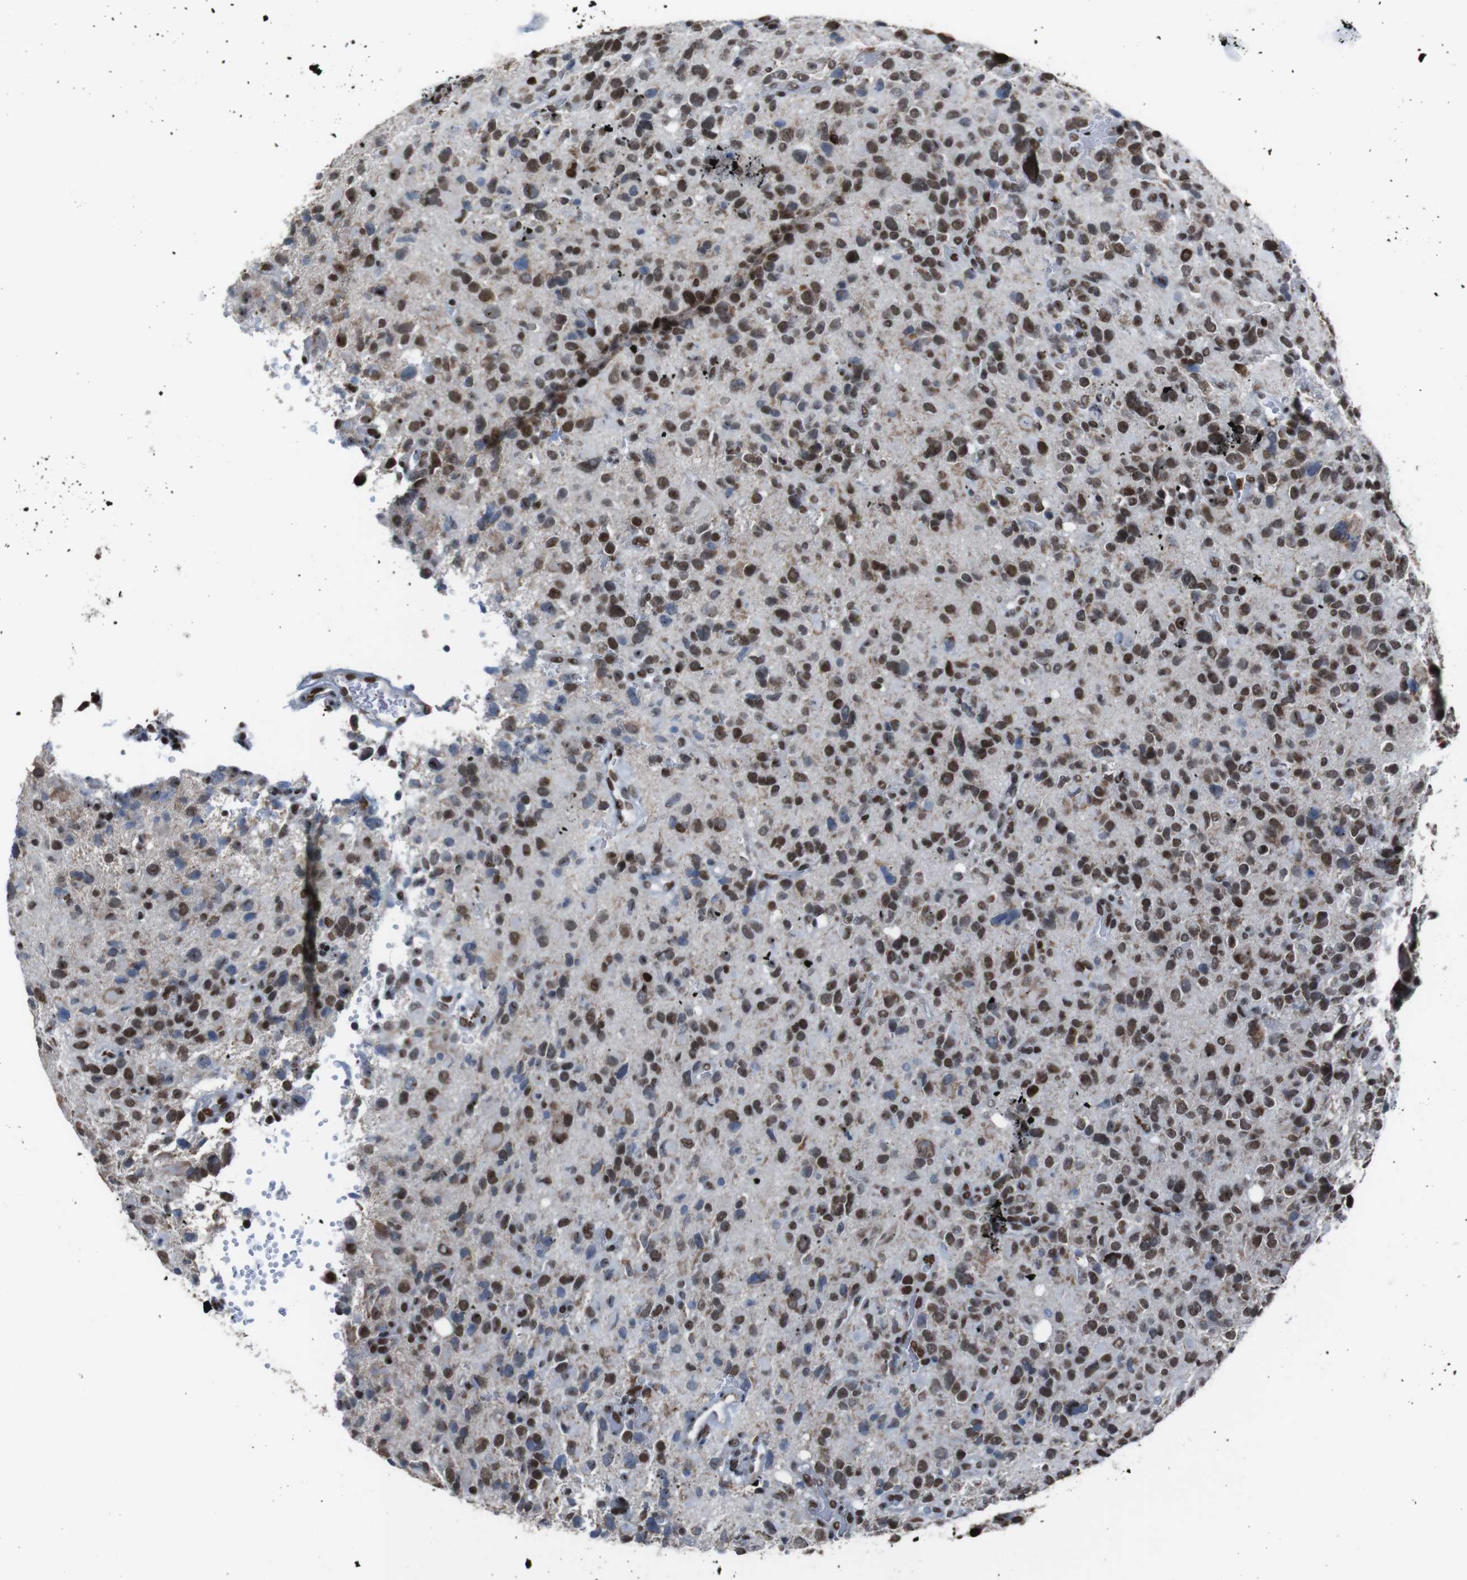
{"staining": {"intensity": "moderate", "quantity": "25%-75%", "location": "nuclear"}, "tissue": "glioma", "cell_type": "Tumor cells", "image_type": "cancer", "snomed": [{"axis": "morphology", "description": "Glioma, malignant, High grade"}, {"axis": "topography", "description": "Brain"}], "caption": "Malignant high-grade glioma was stained to show a protein in brown. There is medium levels of moderate nuclear expression in about 25%-75% of tumor cells. (DAB IHC, brown staining for protein, blue staining for nuclei).", "gene": "ROMO1", "patient": {"sex": "male", "age": 48}}